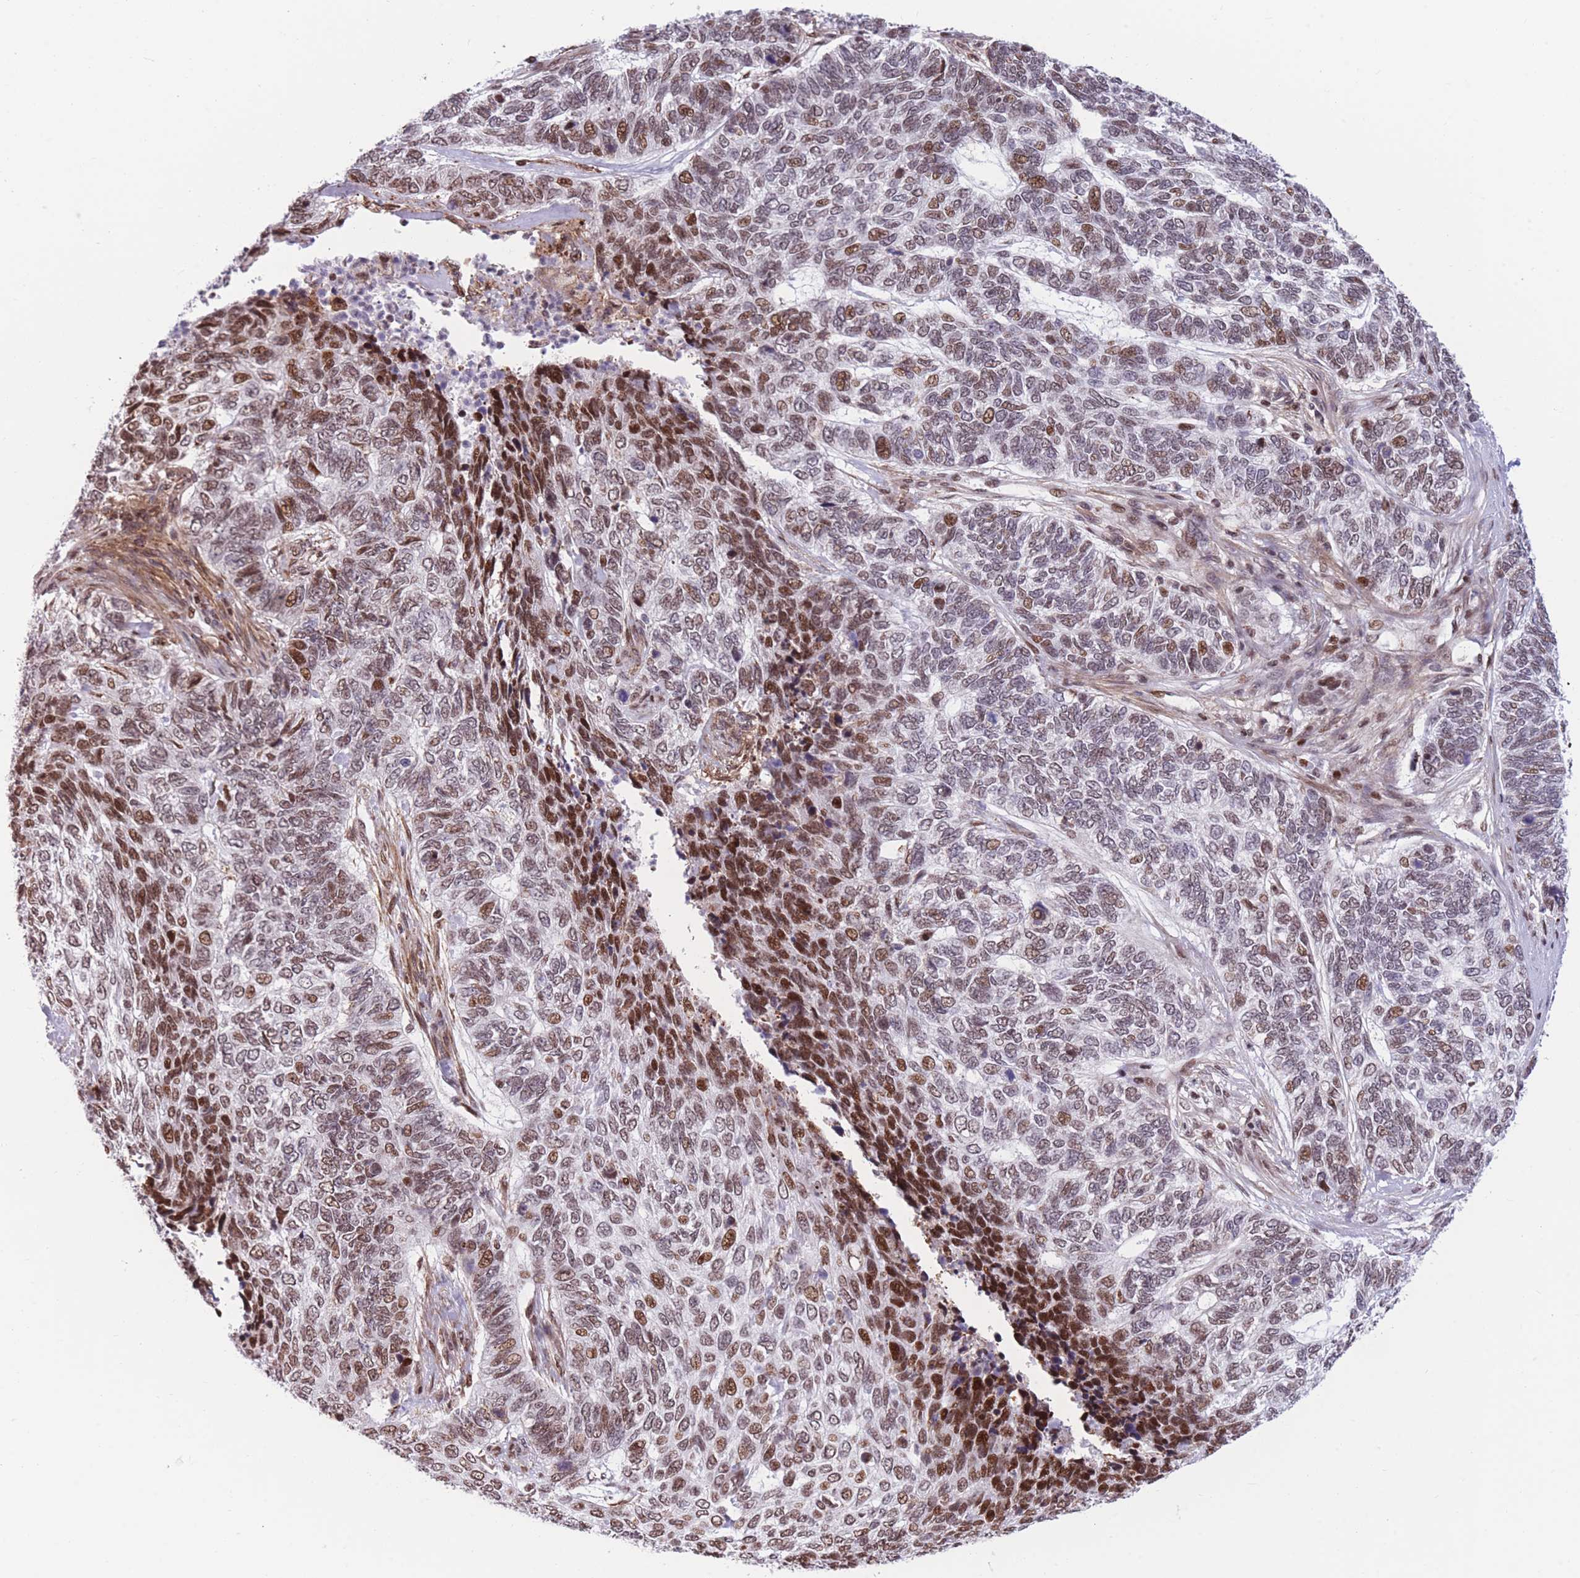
{"staining": {"intensity": "strong", "quantity": "25%-75%", "location": "nuclear"}, "tissue": "skin cancer", "cell_type": "Tumor cells", "image_type": "cancer", "snomed": [{"axis": "morphology", "description": "Basal cell carcinoma"}, {"axis": "topography", "description": "Skin"}], "caption": "Immunohistochemical staining of human skin cancer (basal cell carcinoma) demonstrates high levels of strong nuclear expression in approximately 25%-75% of tumor cells. Nuclei are stained in blue.", "gene": "DNAJC3", "patient": {"sex": "female", "age": 65}}